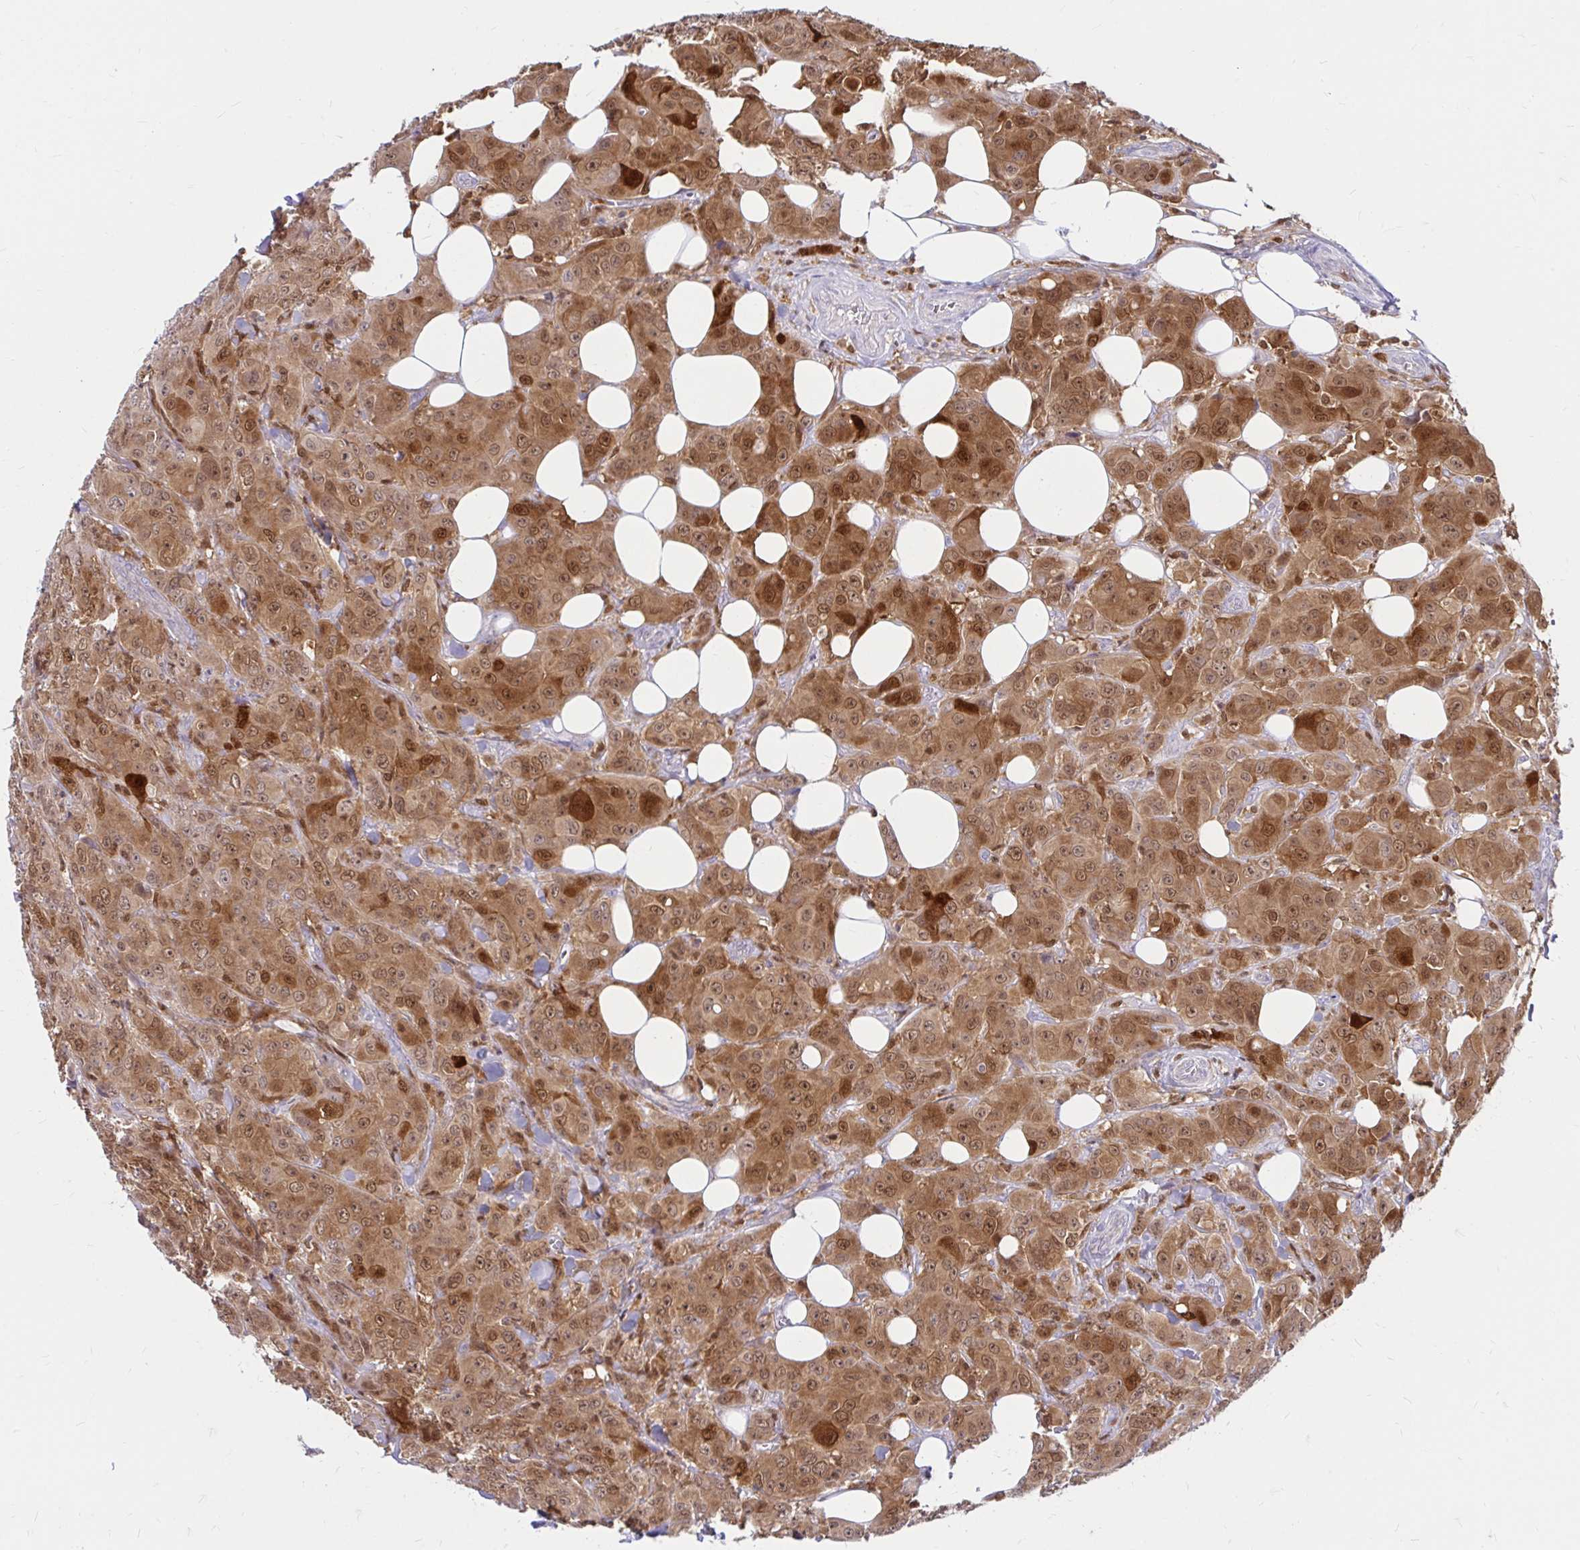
{"staining": {"intensity": "moderate", "quantity": ">75%", "location": "cytoplasmic/membranous,nuclear"}, "tissue": "breast cancer", "cell_type": "Tumor cells", "image_type": "cancer", "snomed": [{"axis": "morphology", "description": "Normal tissue, NOS"}, {"axis": "morphology", "description": "Duct carcinoma"}, {"axis": "topography", "description": "Breast"}], "caption": "Brown immunohistochemical staining in human breast intraductal carcinoma displays moderate cytoplasmic/membranous and nuclear positivity in about >75% of tumor cells. (Stains: DAB in brown, nuclei in blue, Microscopy: brightfield microscopy at high magnification).", "gene": "PYCARD", "patient": {"sex": "female", "age": 43}}